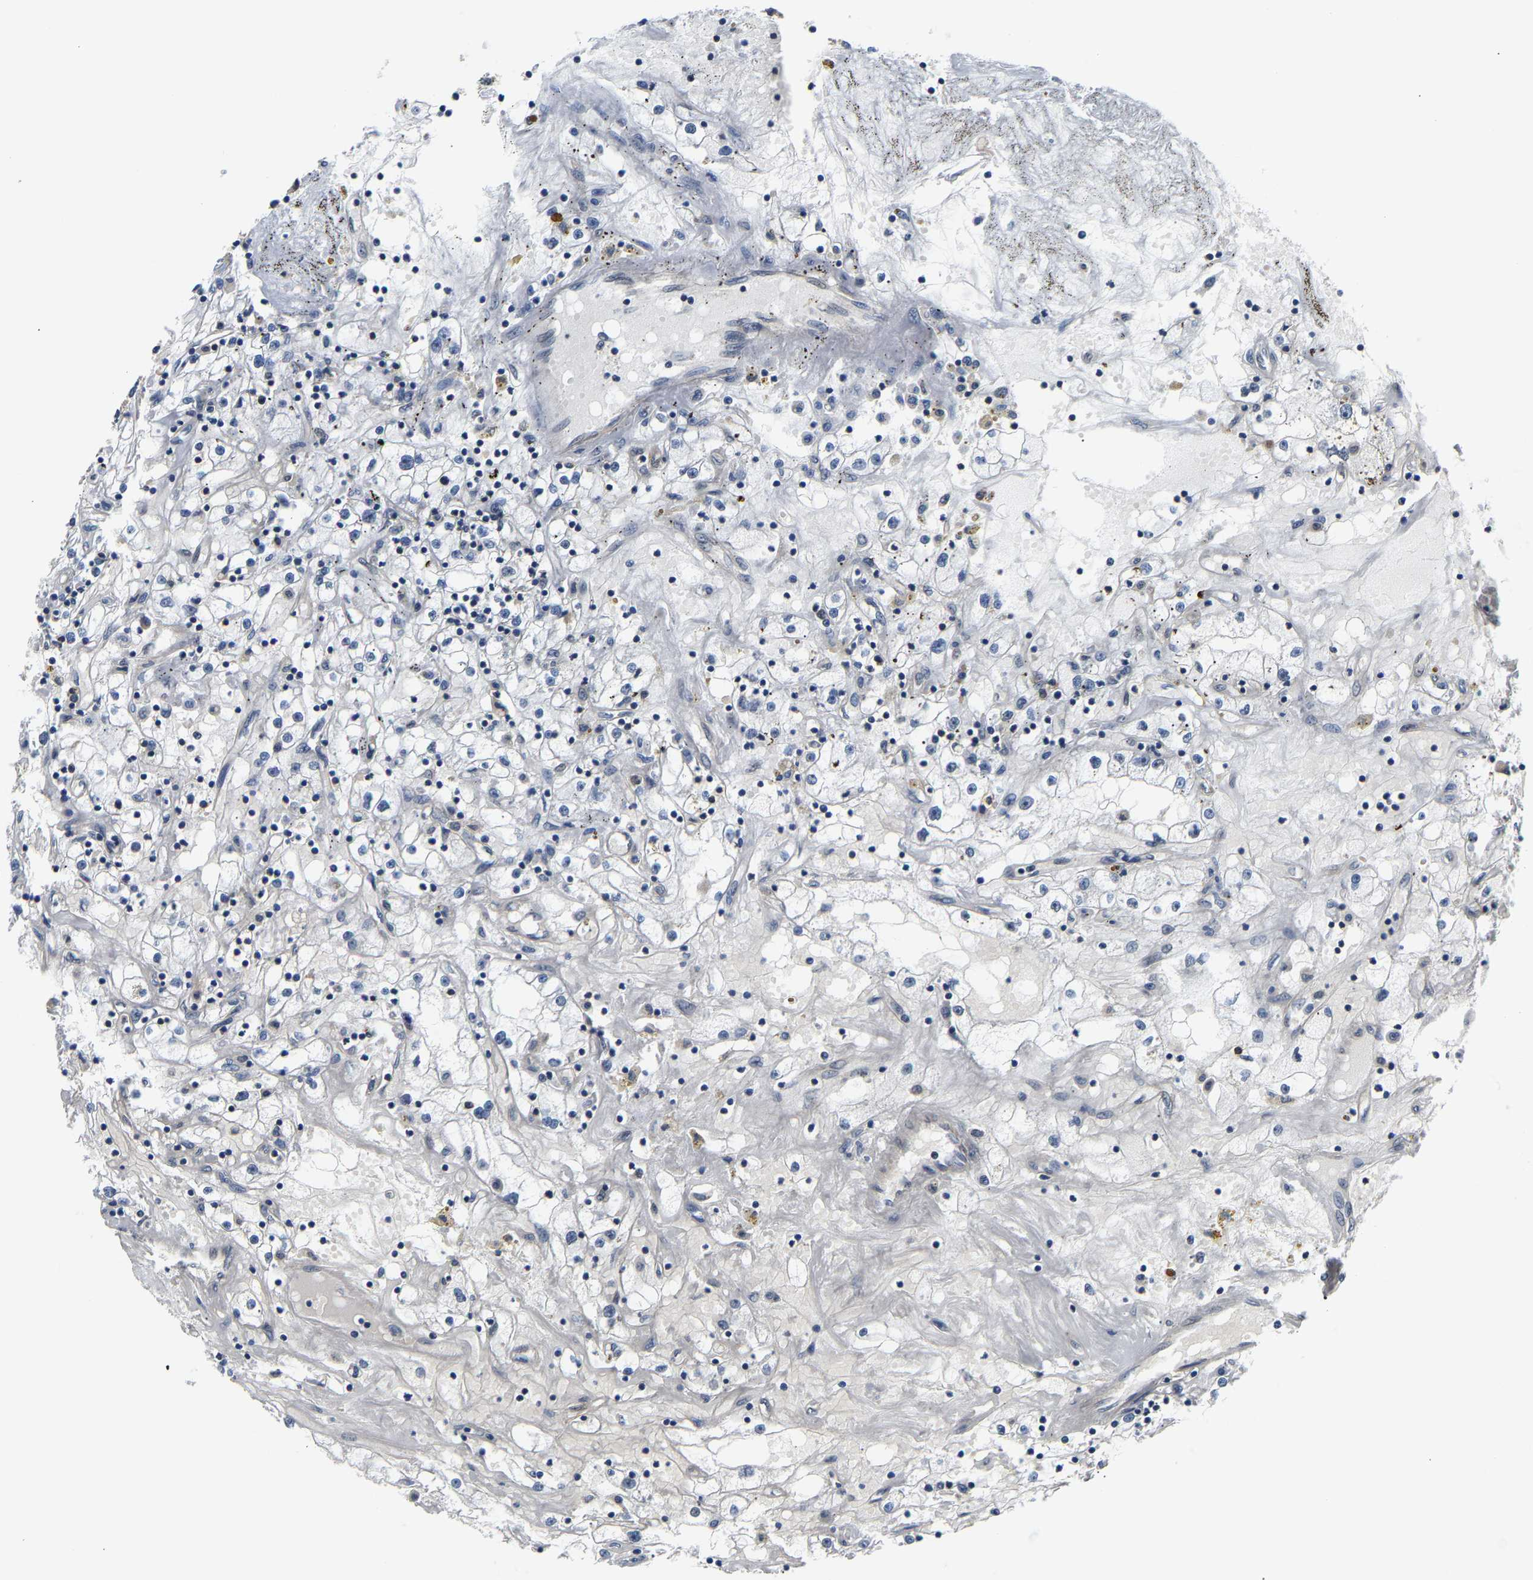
{"staining": {"intensity": "negative", "quantity": "none", "location": "none"}, "tissue": "renal cancer", "cell_type": "Tumor cells", "image_type": "cancer", "snomed": [{"axis": "morphology", "description": "Adenocarcinoma, NOS"}, {"axis": "topography", "description": "Kidney"}], "caption": "This is an IHC image of renal adenocarcinoma. There is no expression in tumor cells.", "gene": "ARHGEF12", "patient": {"sex": "male", "age": 56}}